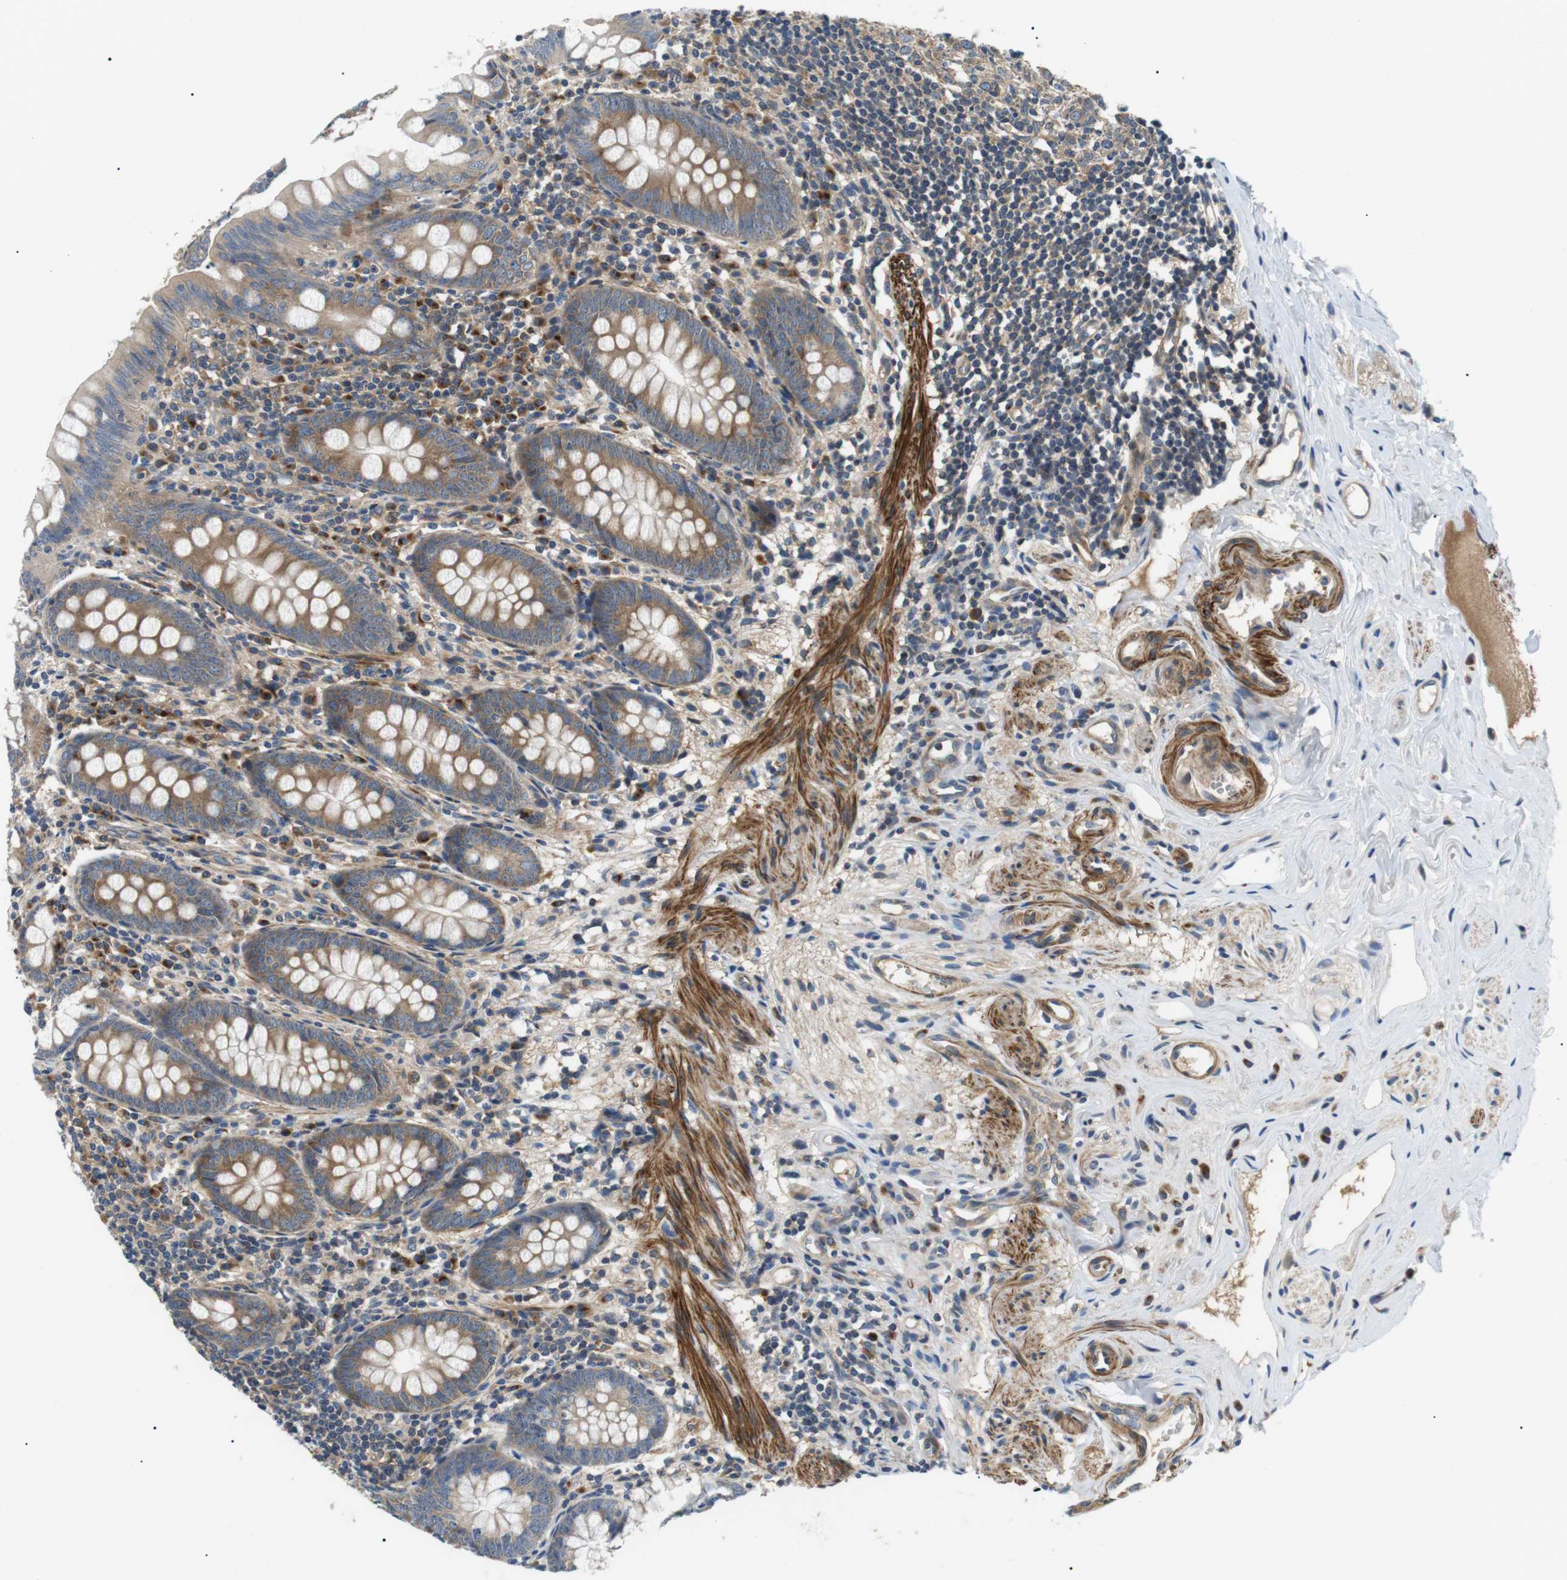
{"staining": {"intensity": "moderate", "quantity": ">75%", "location": "cytoplasmic/membranous"}, "tissue": "appendix", "cell_type": "Glandular cells", "image_type": "normal", "snomed": [{"axis": "morphology", "description": "Normal tissue, NOS"}, {"axis": "topography", "description": "Appendix"}], "caption": "Immunohistochemical staining of benign appendix exhibits medium levels of moderate cytoplasmic/membranous expression in about >75% of glandular cells.", "gene": "DIPK1A", "patient": {"sex": "female", "age": 77}}